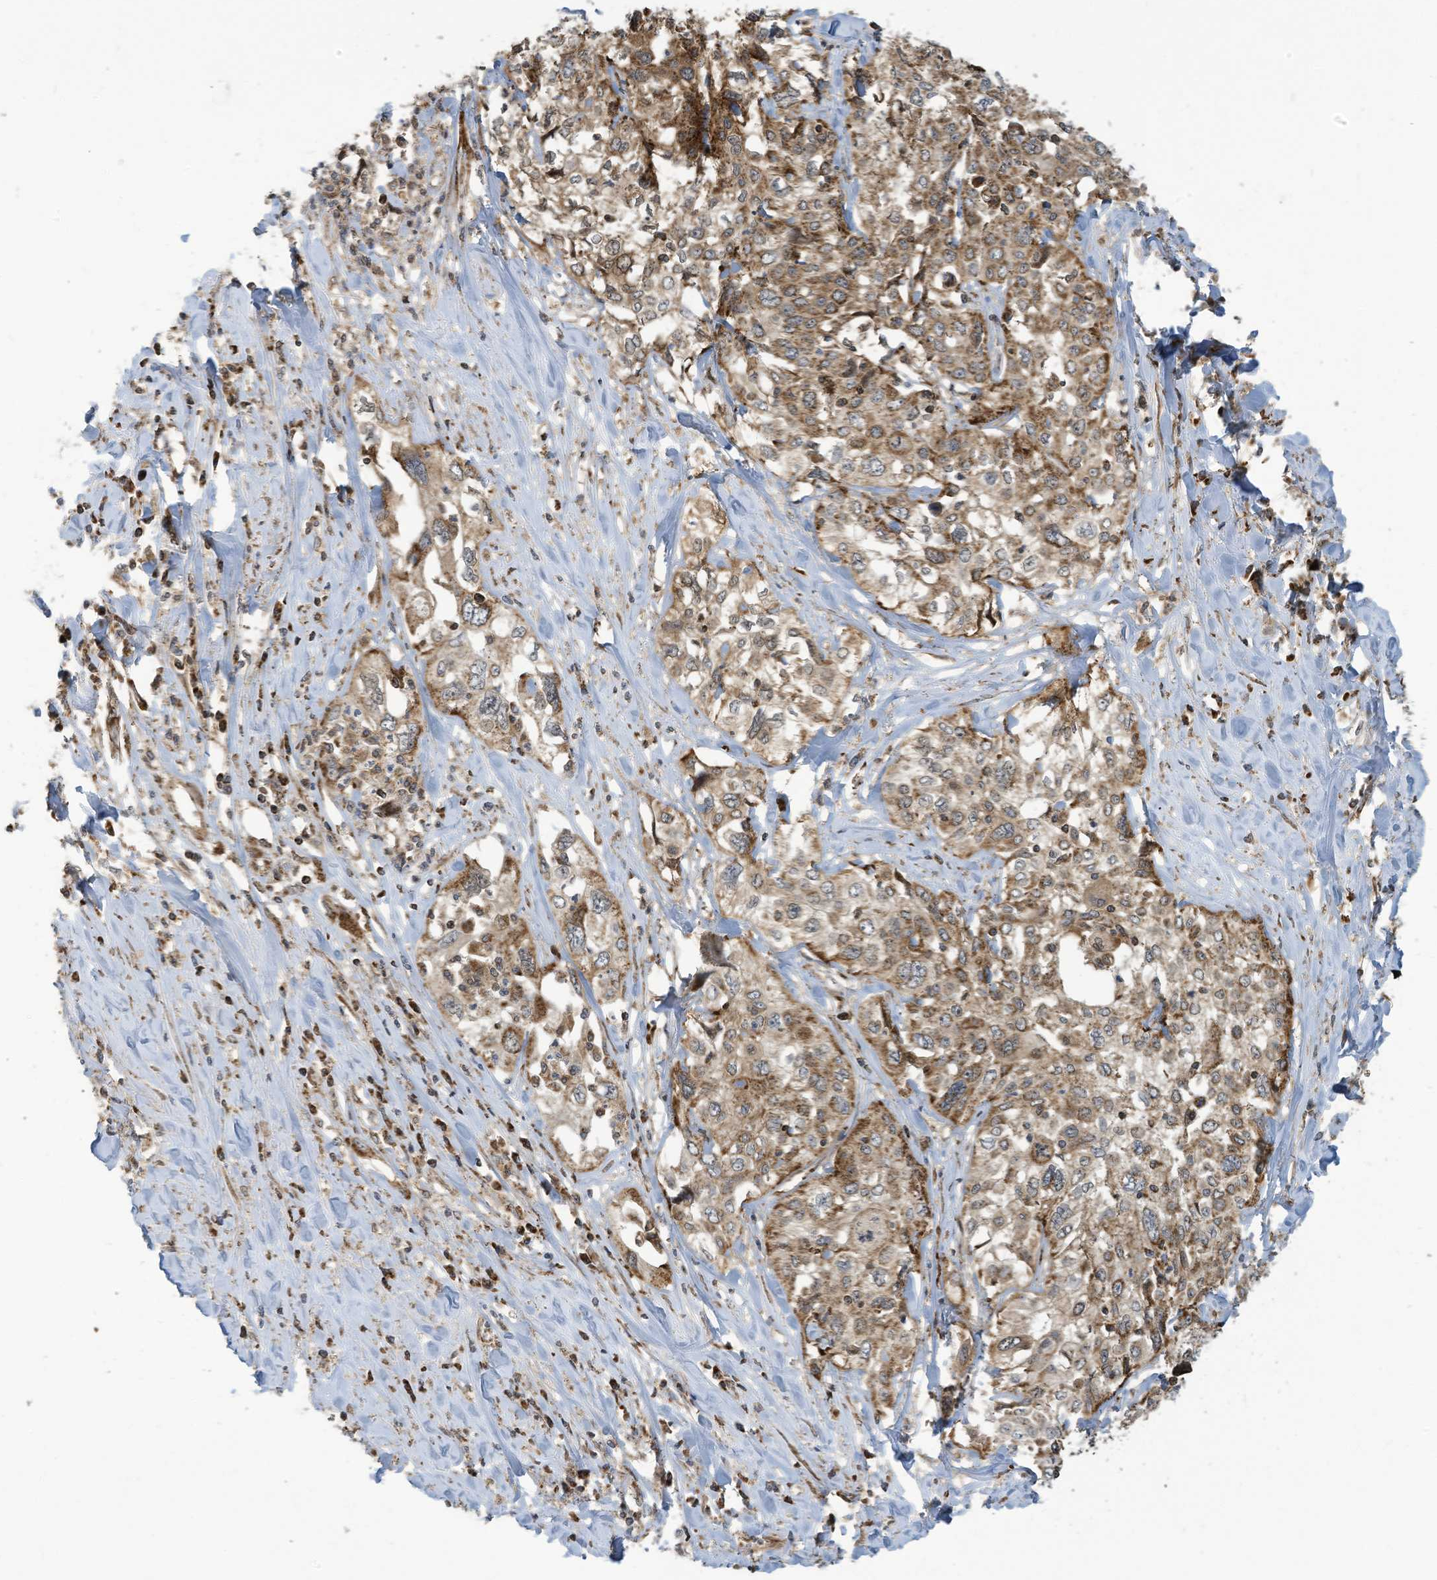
{"staining": {"intensity": "moderate", "quantity": ">75%", "location": "cytoplasmic/membranous"}, "tissue": "cervical cancer", "cell_type": "Tumor cells", "image_type": "cancer", "snomed": [{"axis": "morphology", "description": "Squamous cell carcinoma, NOS"}, {"axis": "topography", "description": "Cervix"}], "caption": "Human cervical cancer stained with a protein marker shows moderate staining in tumor cells.", "gene": "COX10", "patient": {"sex": "female", "age": 31}}